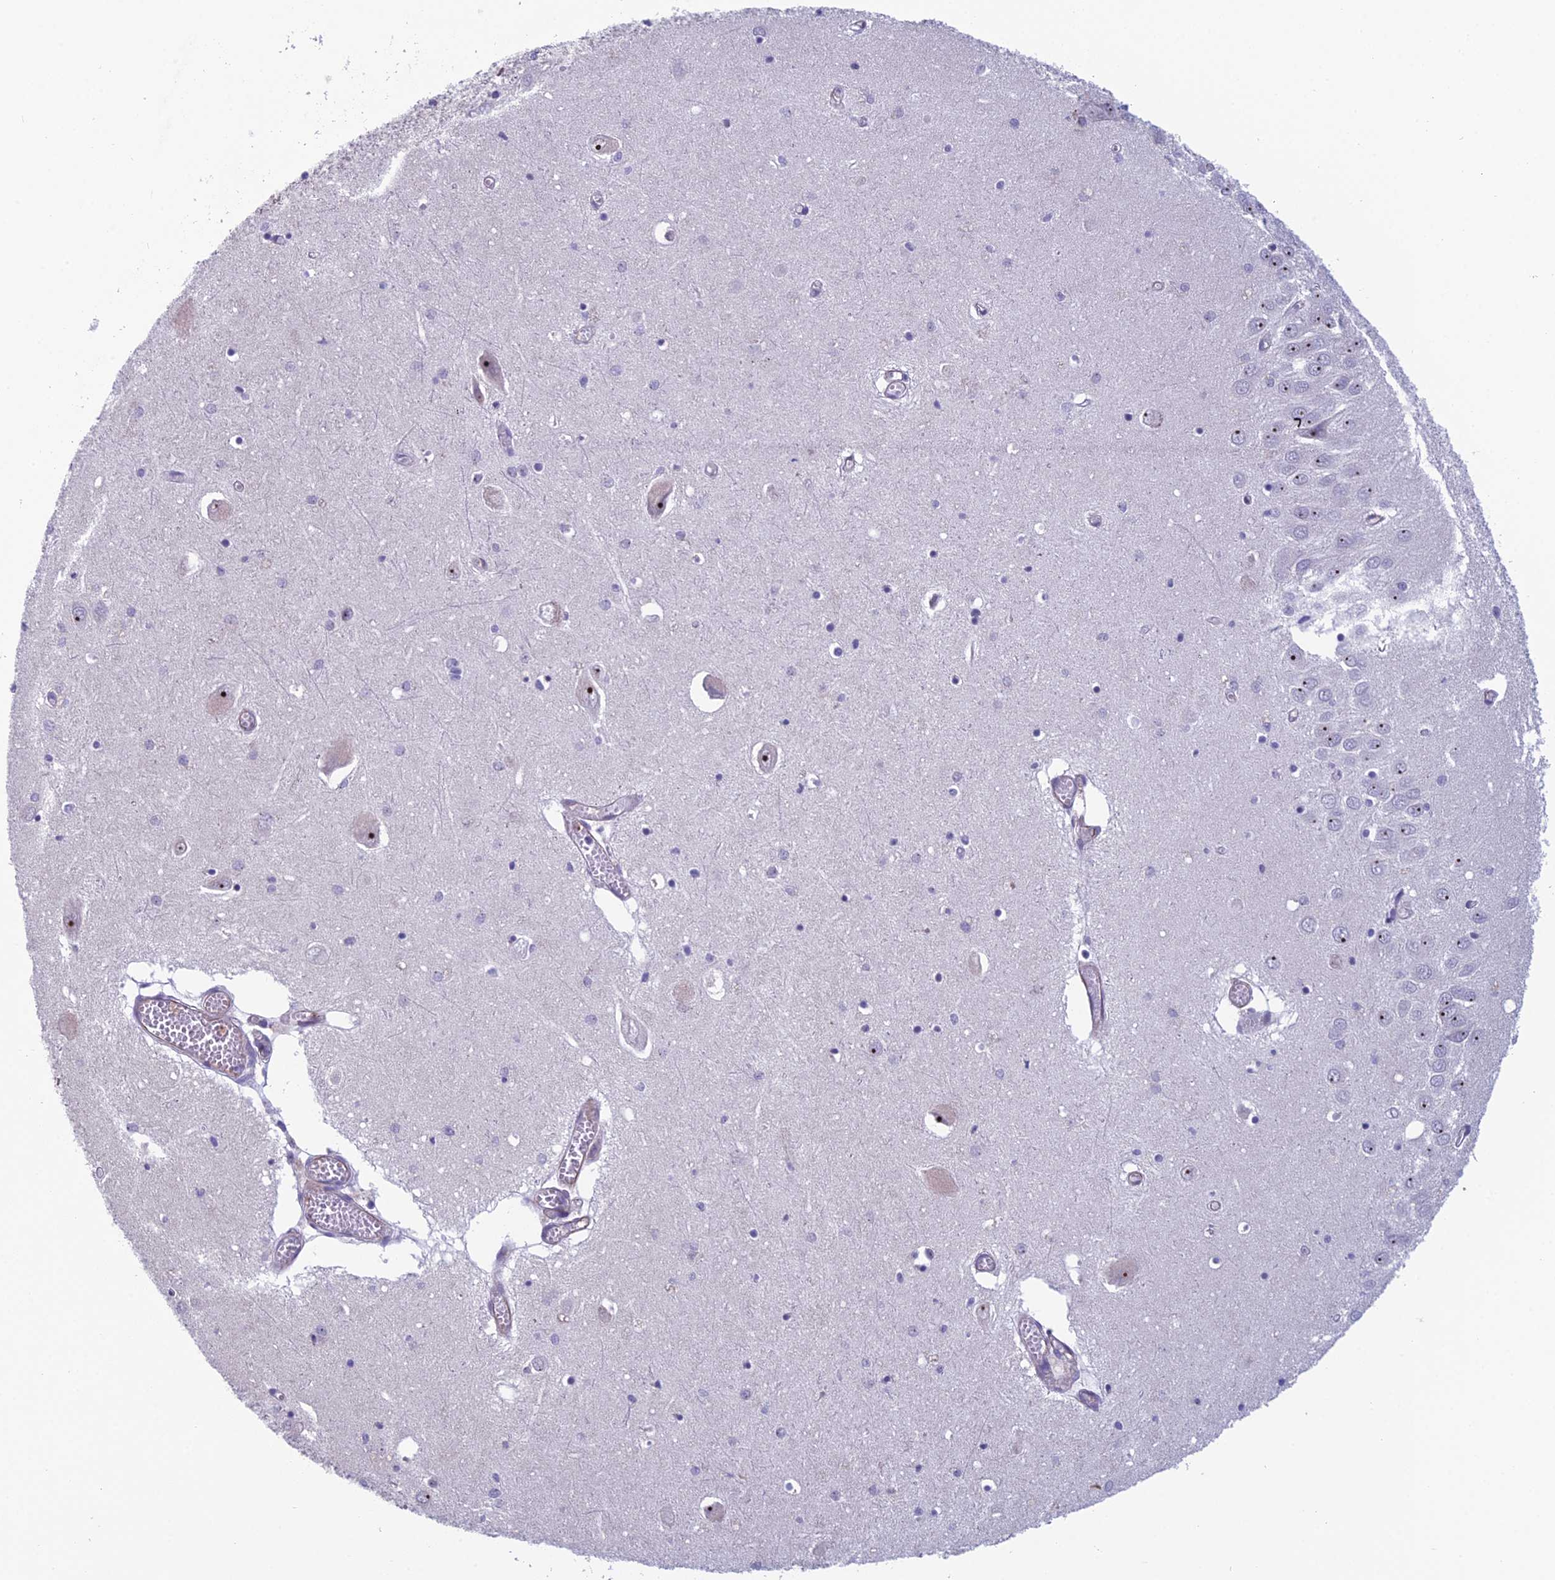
{"staining": {"intensity": "weak", "quantity": "<25%", "location": "nuclear"}, "tissue": "hippocampus", "cell_type": "Glial cells", "image_type": "normal", "snomed": [{"axis": "morphology", "description": "Normal tissue, NOS"}, {"axis": "topography", "description": "Hippocampus"}], "caption": "An image of hippocampus stained for a protein reveals no brown staining in glial cells. Nuclei are stained in blue.", "gene": "NOC2L", "patient": {"sex": "male", "age": 70}}